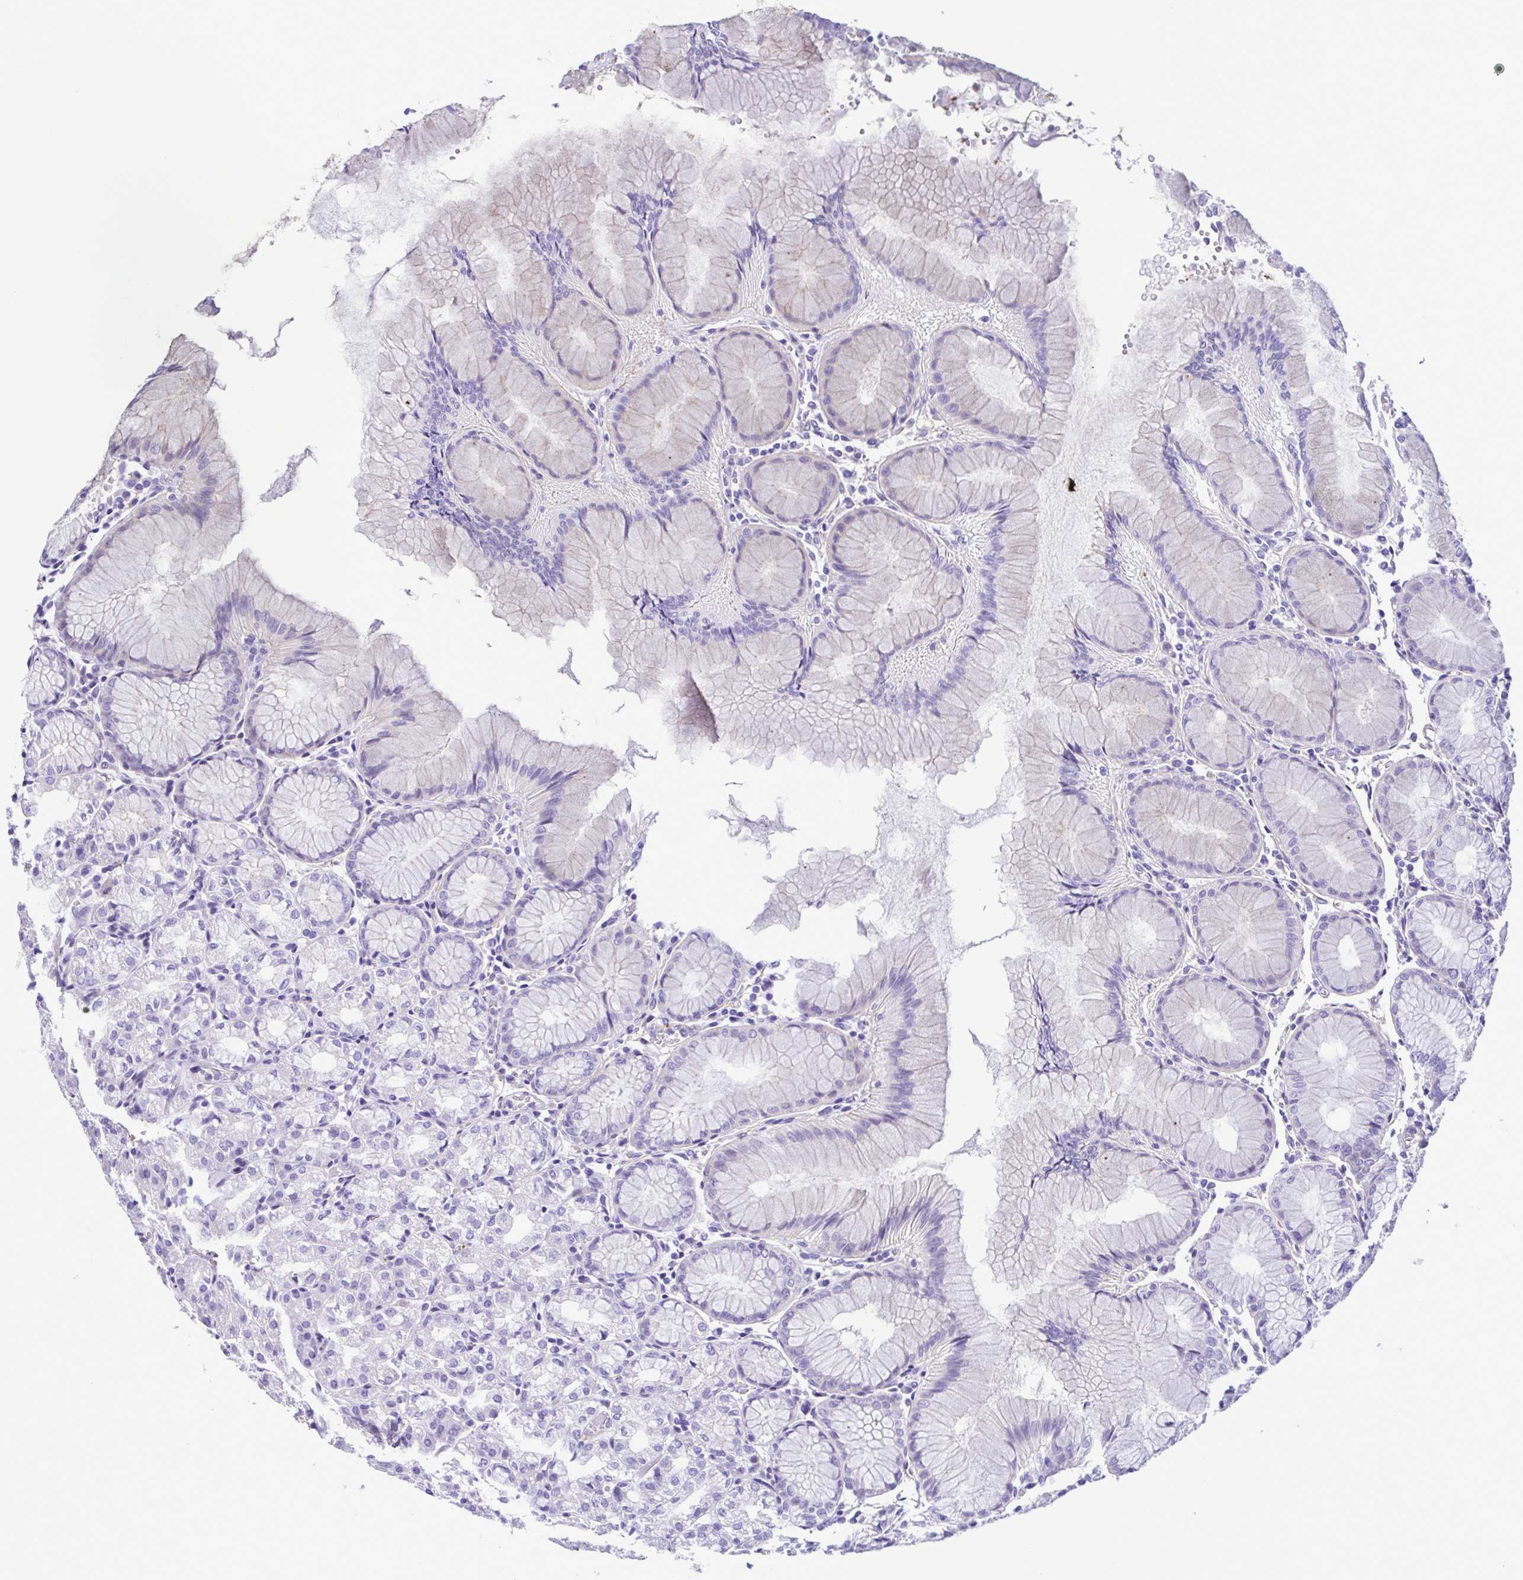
{"staining": {"intensity": "negative", "quantity": "none", "location": "none"}, "tissue": "stomach", "cell_type": "Glandular cells", "image_type": "normal", "snomed": [{"axis": "morphology", "description": "Normal tissue, NOS"}, {"axis": "topography", "description": "Stomach"}], "caption": "A high-resolution image shows immunohistochemistry staining of normal stomach, which displays no significant expression in glandular cells.", "gene": "CYP11B1", "patient": {"sex": "female", "age": 57}}